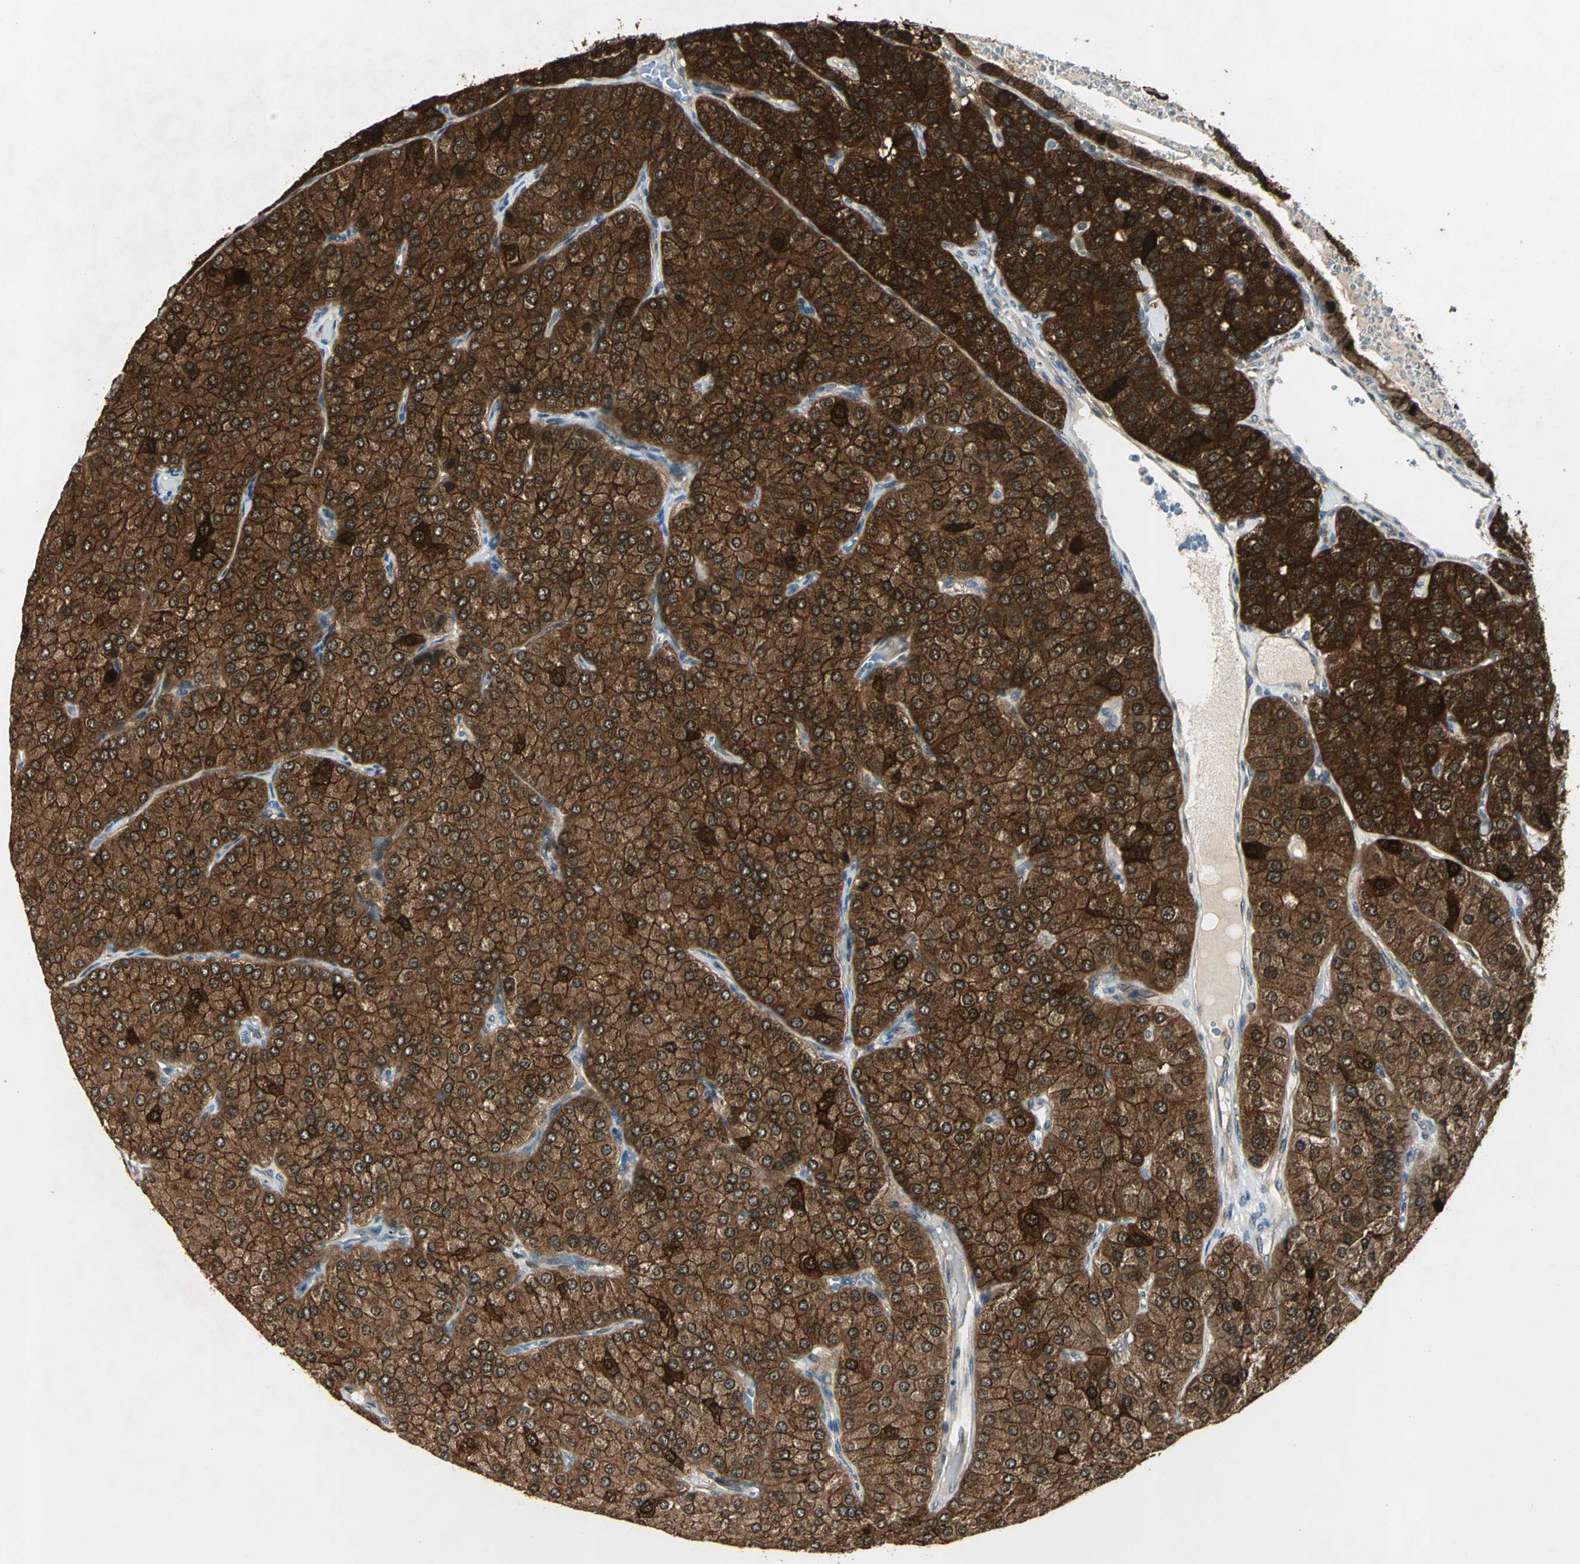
{"staining": {"intensity": "strong", "quantity": ">75%", "location": "cytoplasmic/membranous"}, "tissue": "parathyroid gland", "cell_type": "Glandular cells", "image_type": "normal", "snomed": [{"axis": "morphology", "description": "Normal tissue, NOS"}, {"axis": "morphology", "description": "Adenoma, NOS"}, {"axis": "topography", "description": "Parathyroid gland"}], "caption": "IHC (DAB (3,3'-diaminobenzidine)) staining of benign parathyroid gland exhibits strong cytoplasmic/membranous protein expression in about >75% of glandular cells.", "gene": "RRM2B", "patient": {"sex": "female", "age": 86}}